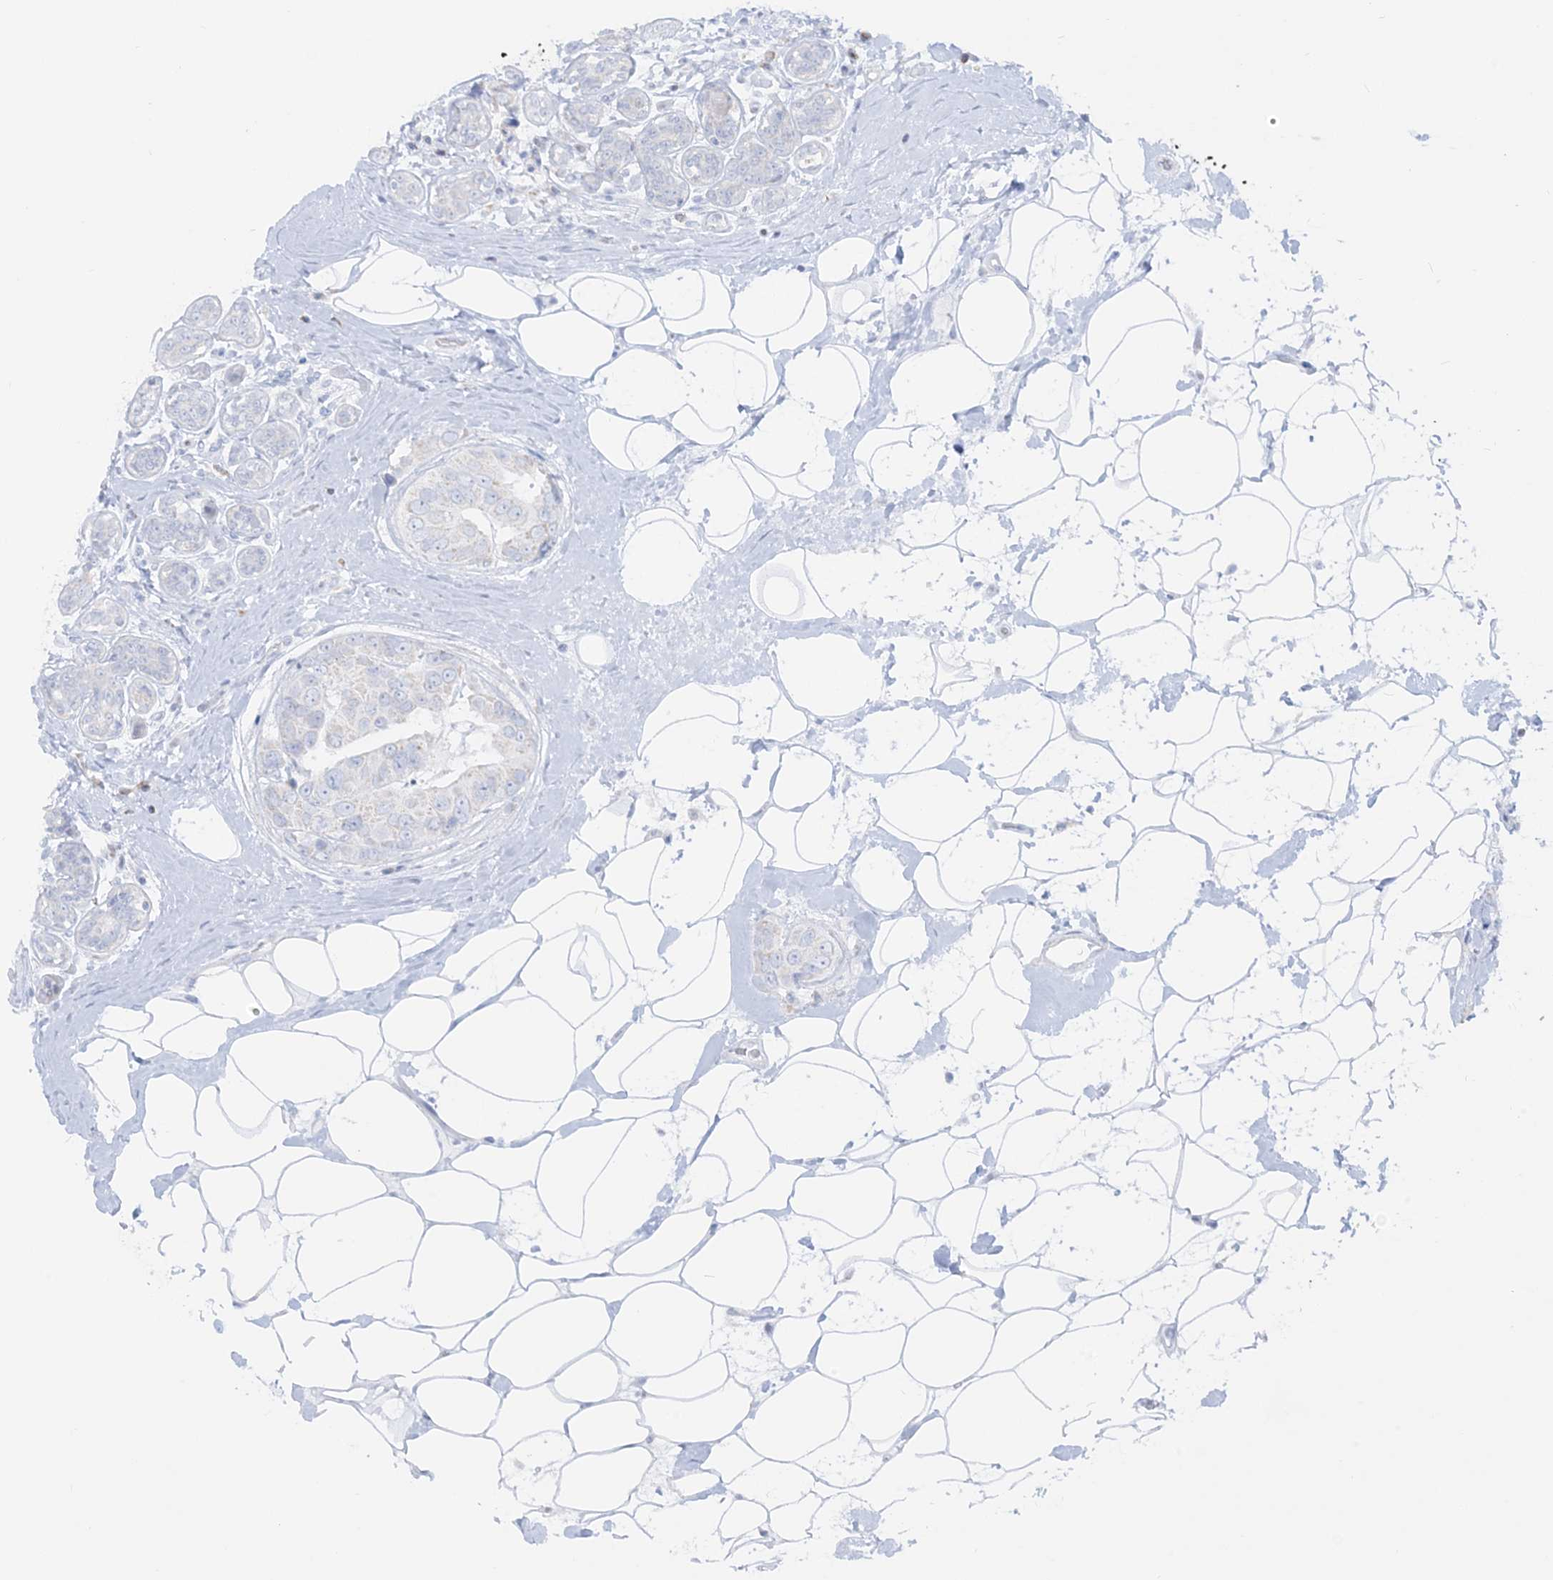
{"staining": {"intensity": "negative", "quantity": "none", "location": "none"}, "tissue": "breast cancer", "cell_type": "Tumor cells", "image_type": "cancer", "snomed": [{"axis": "morphology", "description": "Normal tissue, NOS"}, {"axis": "morphology", "description": "Duct carcinoma"}, {"axis": "topography", "description": "Breast"}], "caption": "Tumor cells are negative for brown protein staining in invasive ductal carcinoma (breast).", "gene": "SLC26A3", "patient": {"sex": "female", "age": 39}}